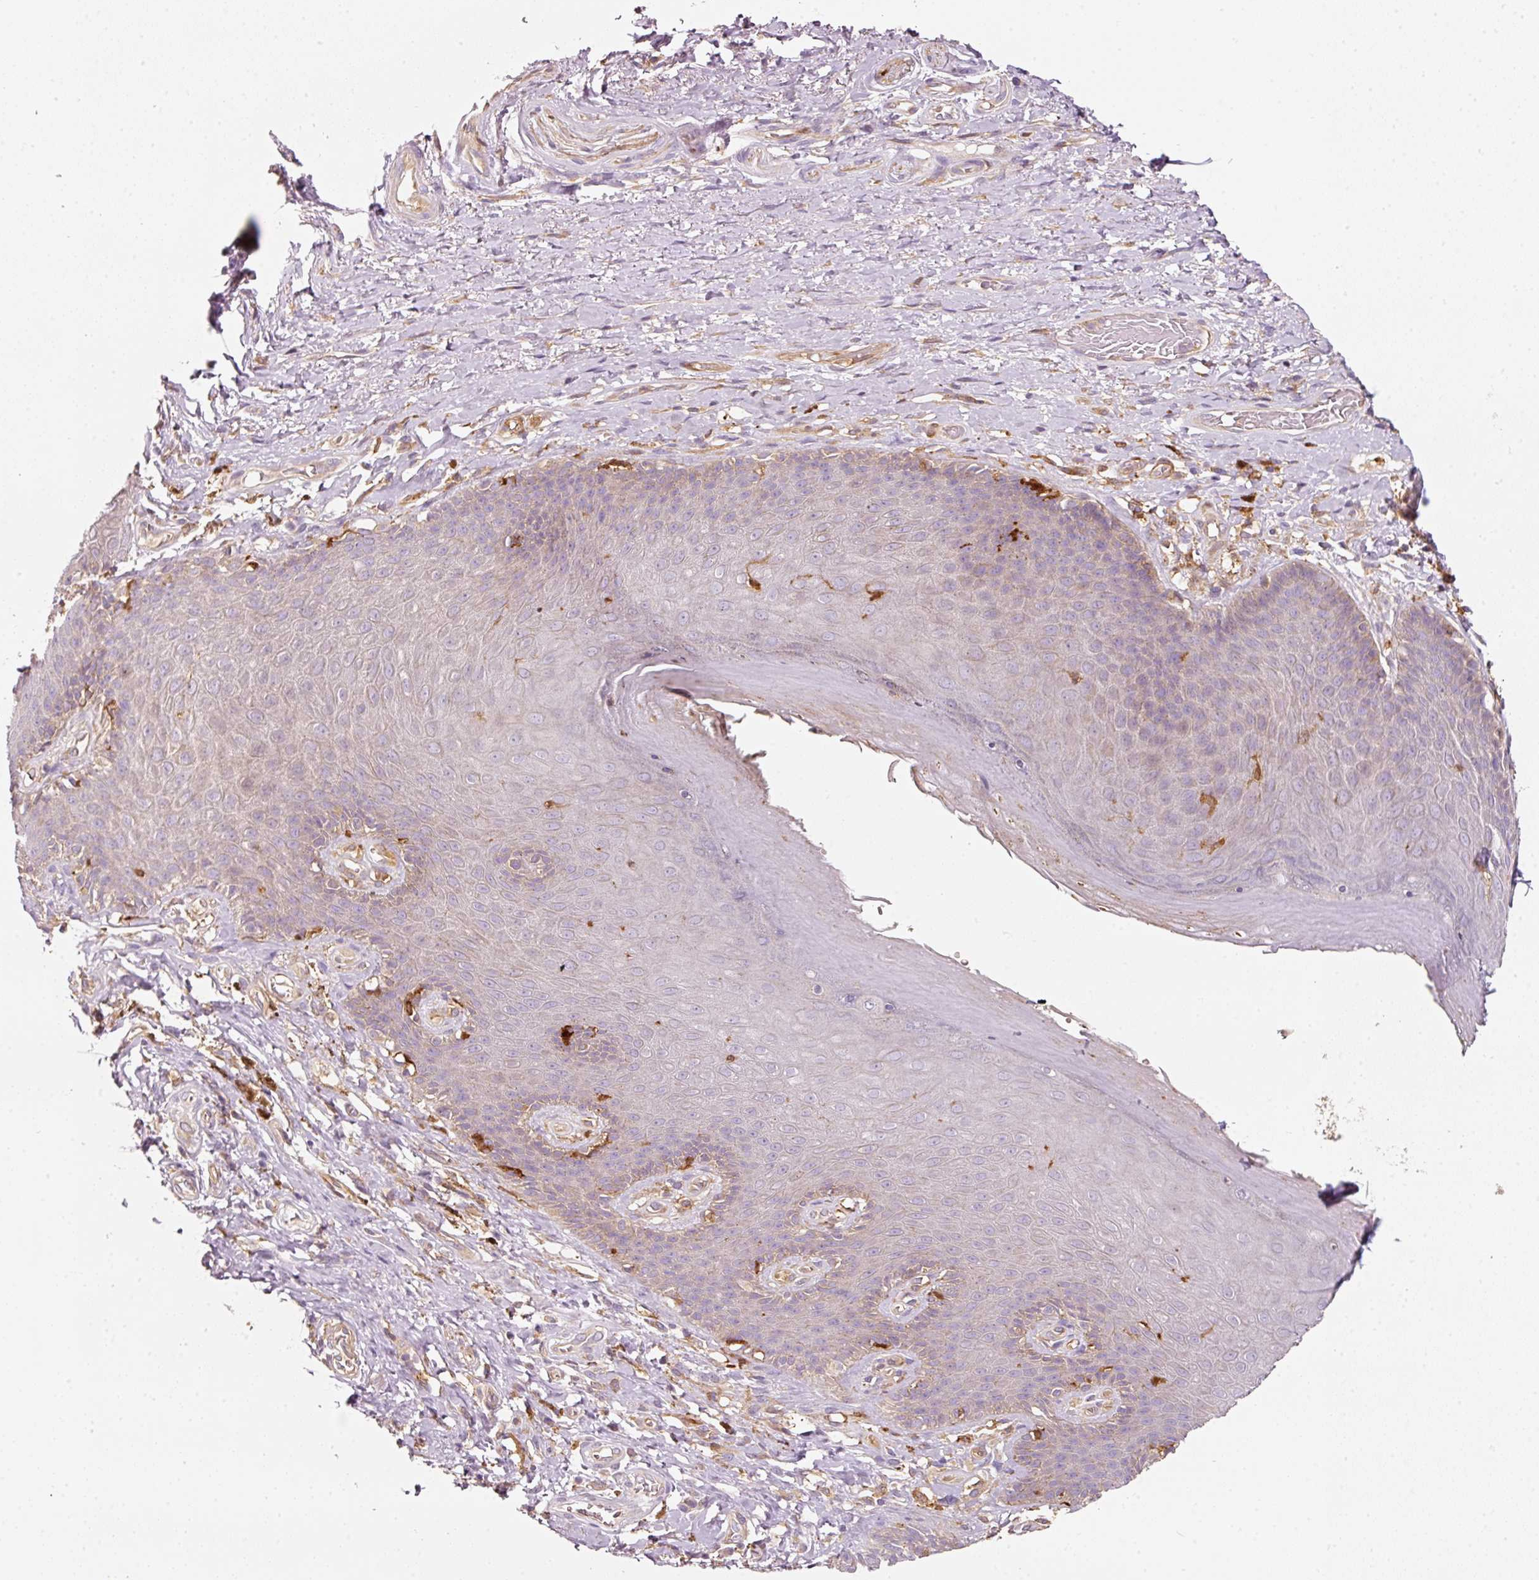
{"staining": {"intensity": "weak", "quantity": "<25%", "location": "cytoplasmic/membranous"}, "tissue": "skin", "cell_type": "Epidermal cells", "image_type": "normal", "snomed": [{"axis": "morphology", "description": "Normal tissue, NOS"}, {"axis": "topography", "description": "Anal"}, {"axis": "topography", "description": "Peripheral nerve tissue"}], "caption": "Immunohistochemical staining of unremarkable human skin demonstrates no significant positivity in epidermal cells. Nuclei are stained in blue.", "gene": "IQGAP2", "patient": {"sex": "male", "age": 53}}